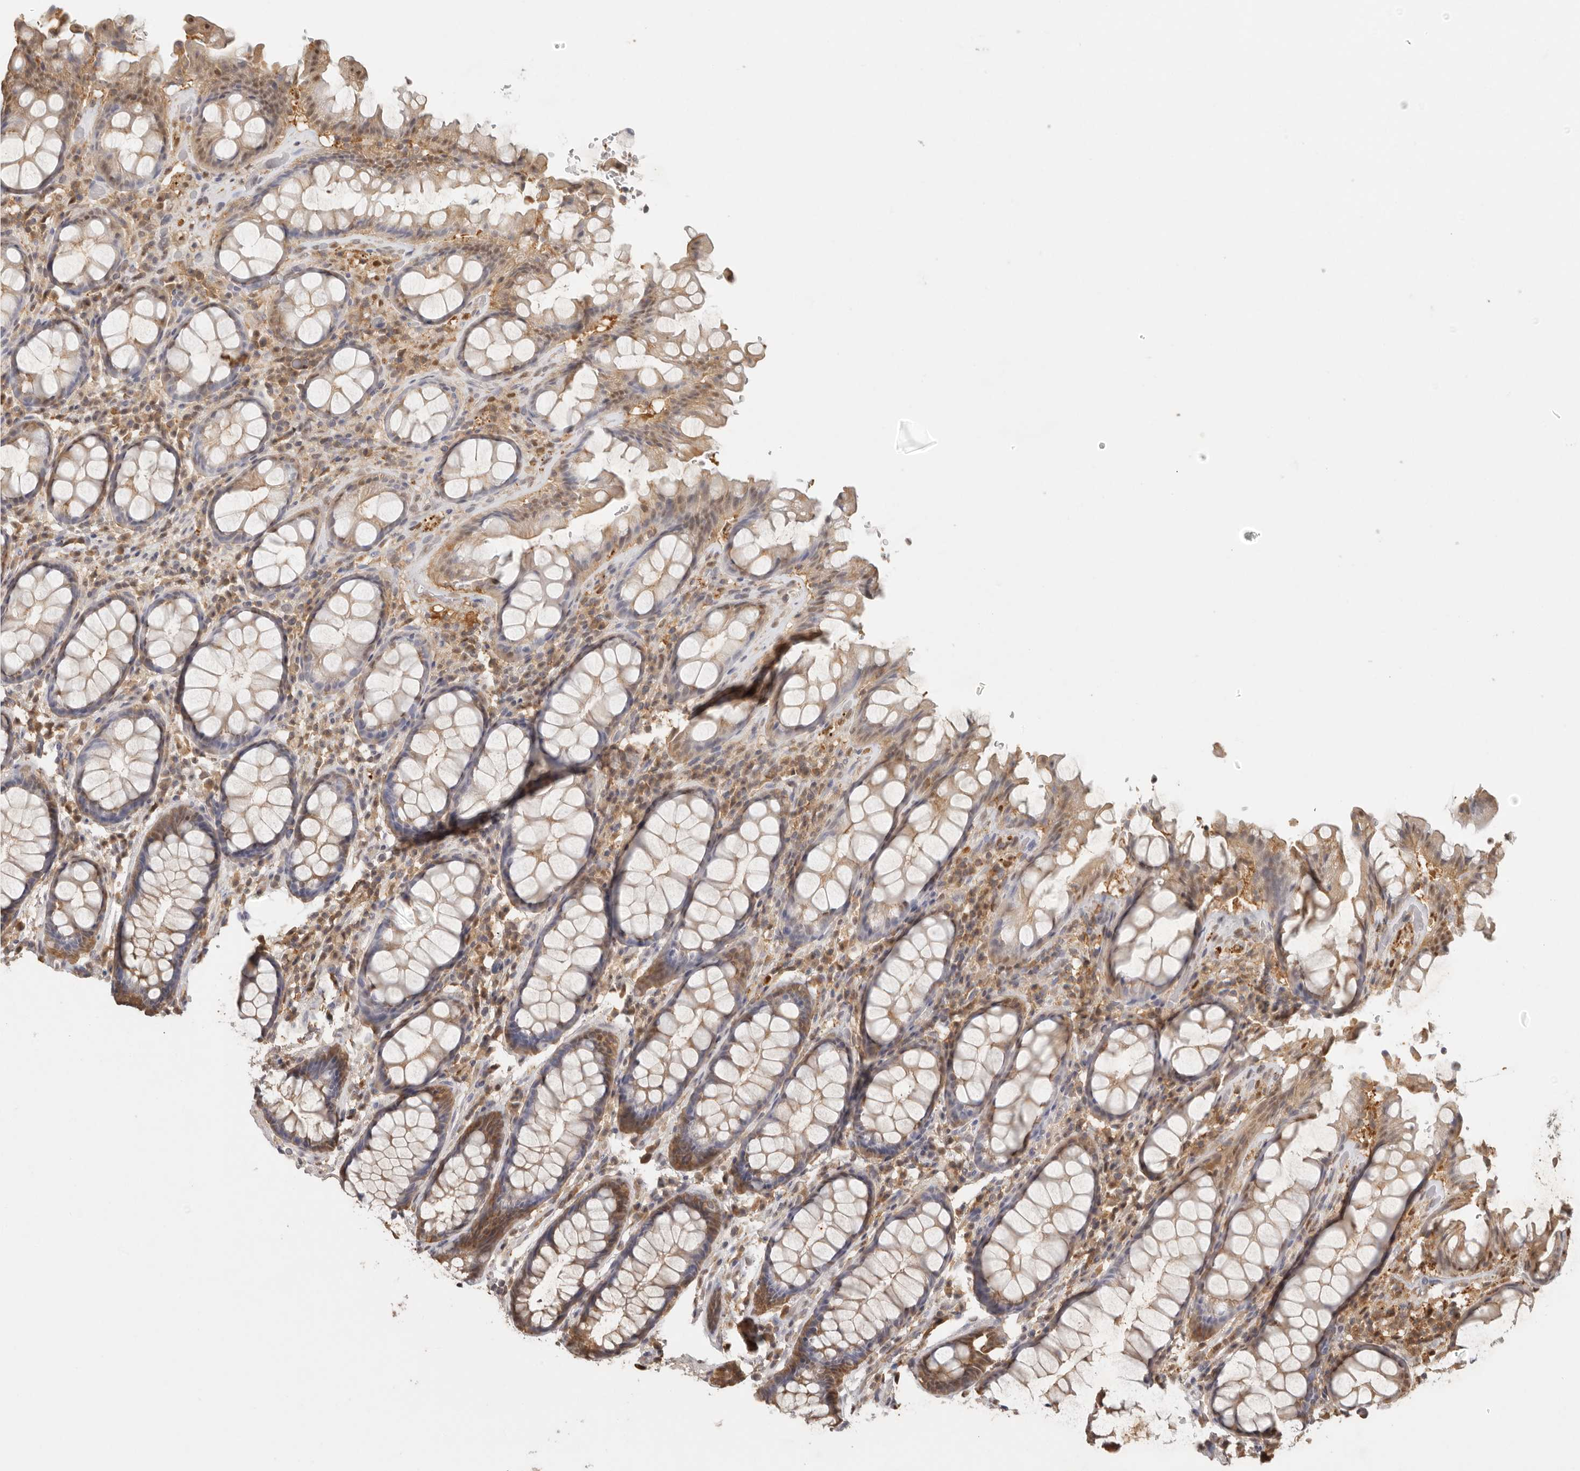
{"staining": {"intensity": "moderate", "quantity": "25%-75%", "location": "cytoplasmic/membranous,nuclear"}, "tissue": "rectum", "cell_type": "Glandular cells", "image_type": "normal", "snomed": [{"axis": "morphology", "description": "Normal tissue, NOS"}, {"axis": "topography", "description": "Rectum"}], "caption": "Rectum stained with a protein marker demonstrates moderate staining in glandular cells.", "gene": "PSMA5", "patient": {"sex": "male", "age": 64}}